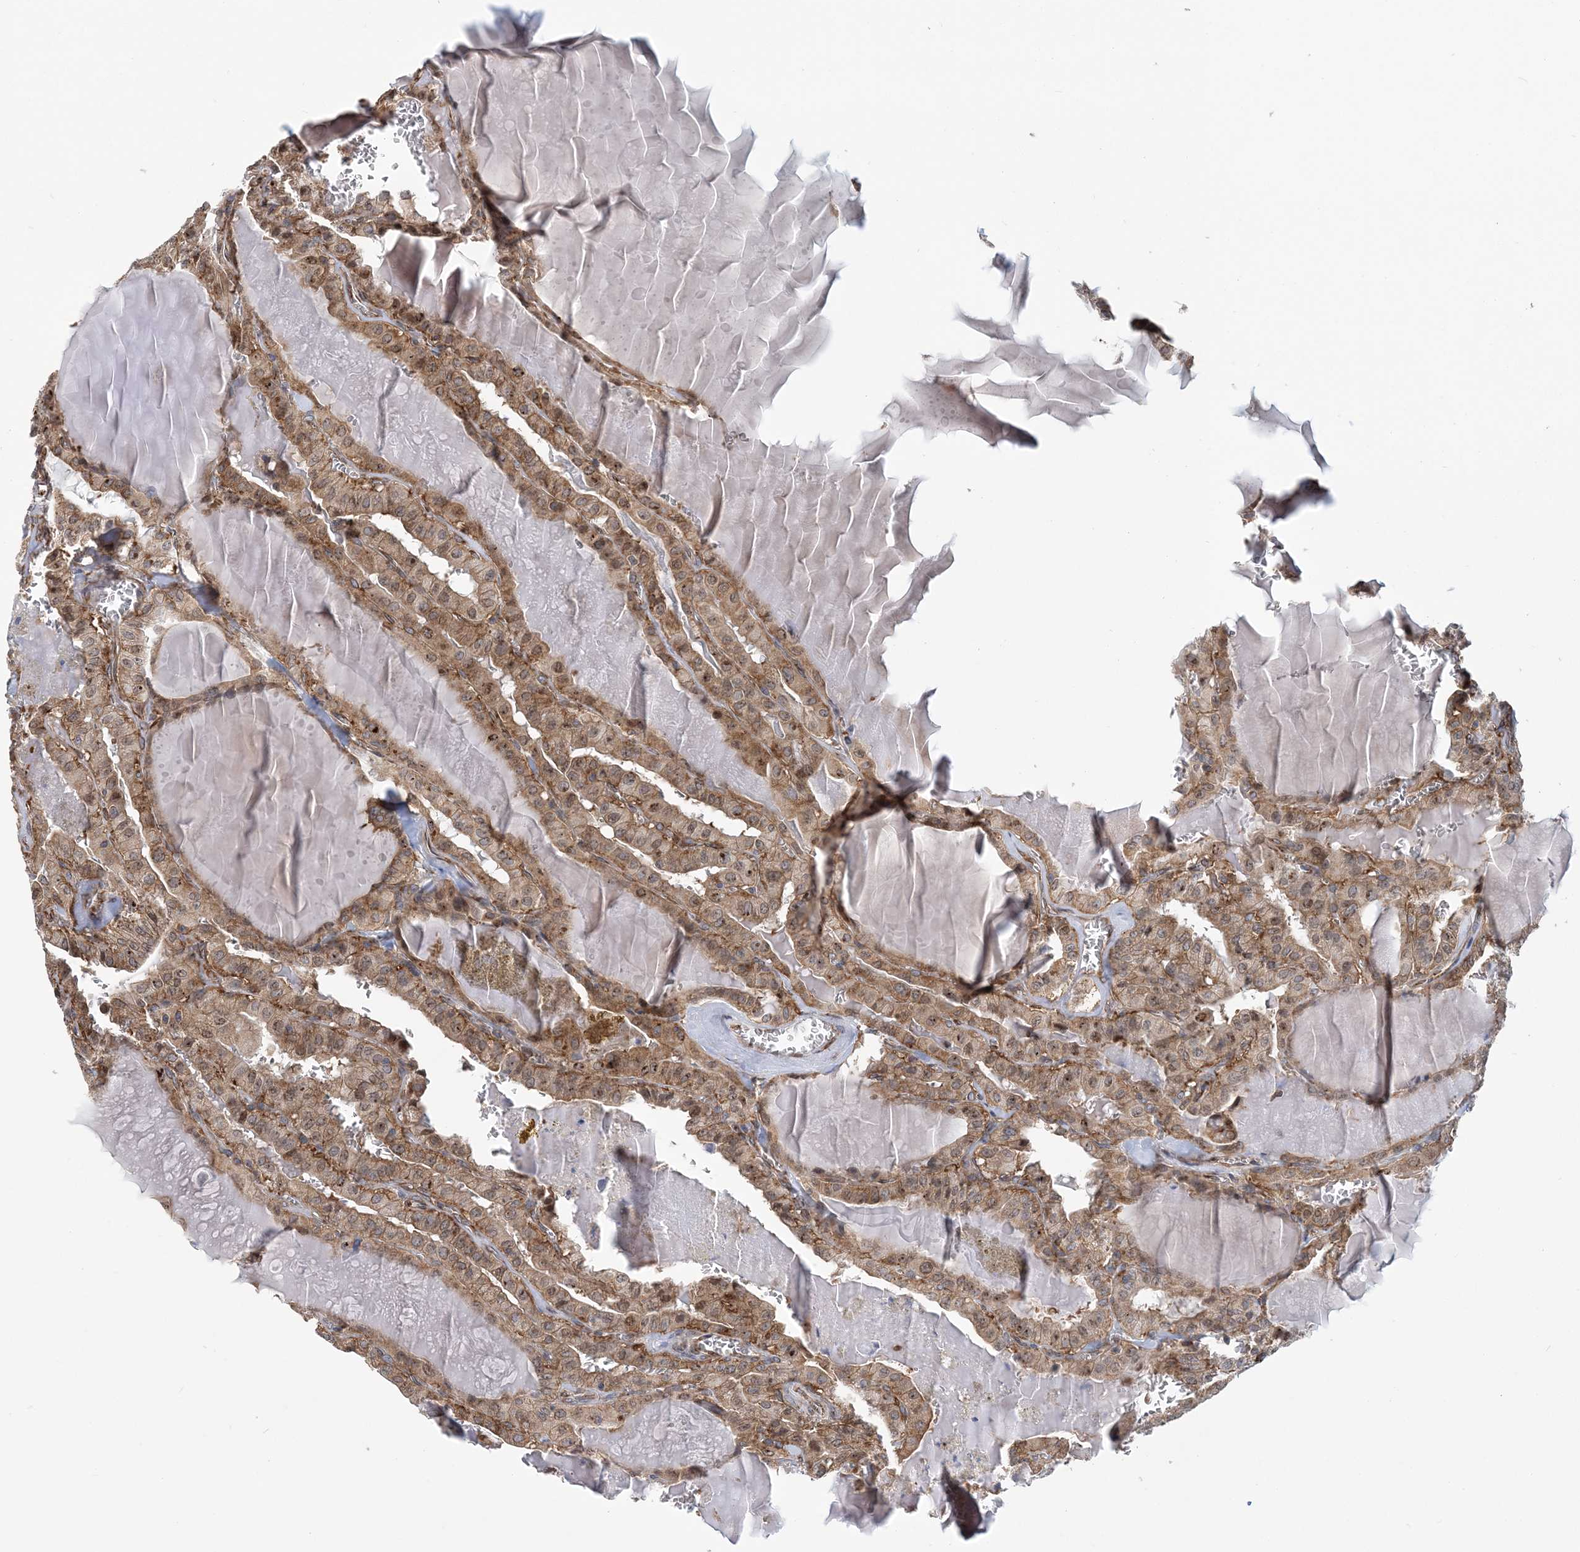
{"staining": {"intensity": "moderate", "quantity": ">75%", "location": "cytoplasmic/membranous,nuclear"}, "tissue": "thyroid cancer", "cell_type": "Tumor cells", "image_type": "cancer", "snomed": [{"axis": "morphology", "description": "Papillary adenocarcinoma, NOS"}, {"axis": "topography", "description": "Thyroid gland"}], "caption": "Protein staining reveals moderate cytoplasmic/membranous and nuclear staining in approximately >75% of tumor cells in thyroid cancer.", "gene": "PHF1", "patient": {"sex": "male", "age": 52}}